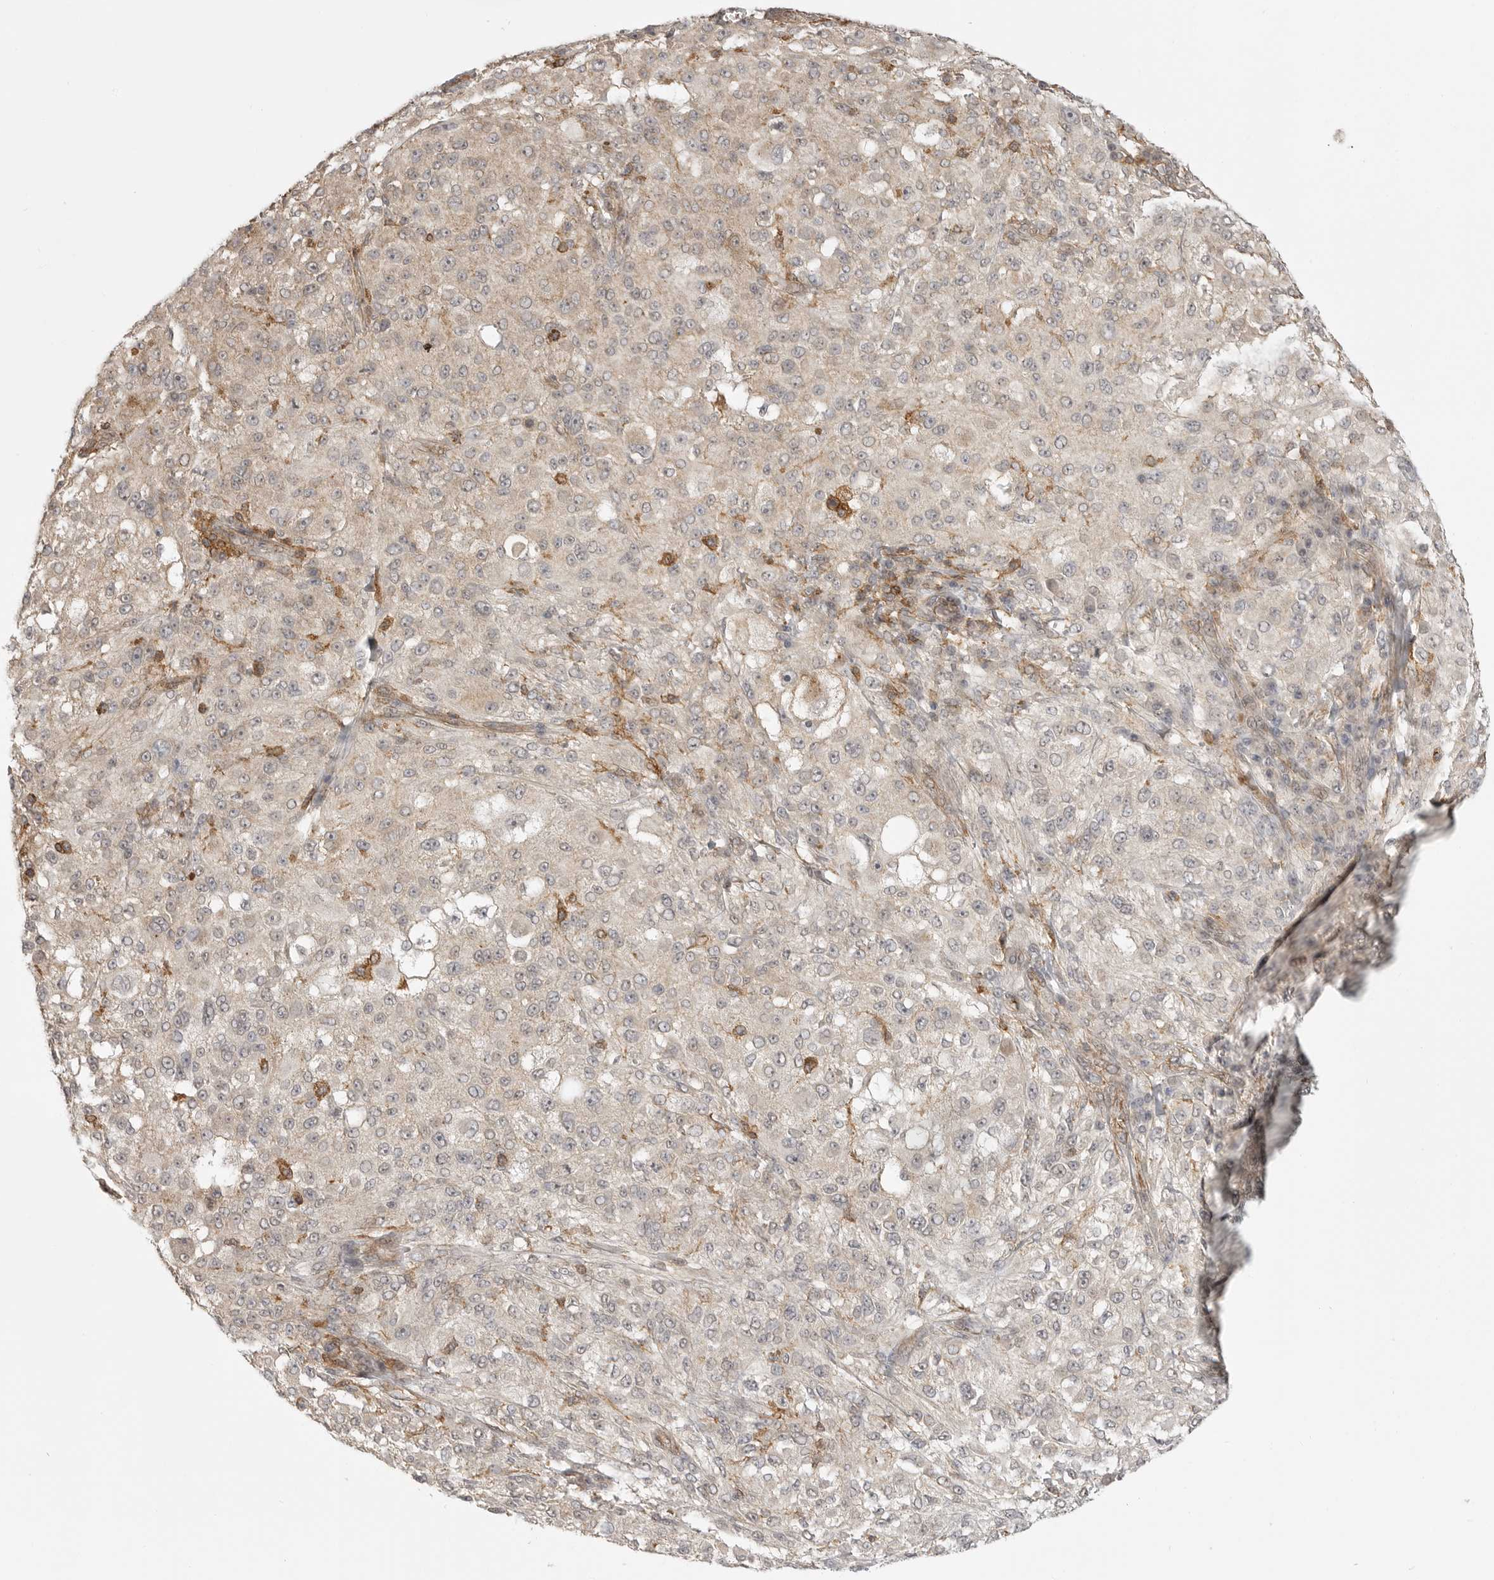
{"staining": {"intensity": "weak", "quantity": "25%-75%", "location": "cytoplasmic/membranous"}, "tissue": "melanoma", "cell_type": "Tumor cells", "image_type": "cancer", "snomed": [{"axis": "morphology", "description": "Necrosis, NOS"}, {"axis": "morphology", "description": "Malignant melanoma, NOS"}, {"axis": "topography", "description": "Skin"}], "caption": "The micrograph displays a brown stain indicating the presence of a protein in the cytoplasmic/membranous of tumor cells in malignant melanoma.", "gene": "GPC2", "patient": {"sex": "female", "age": 87}}